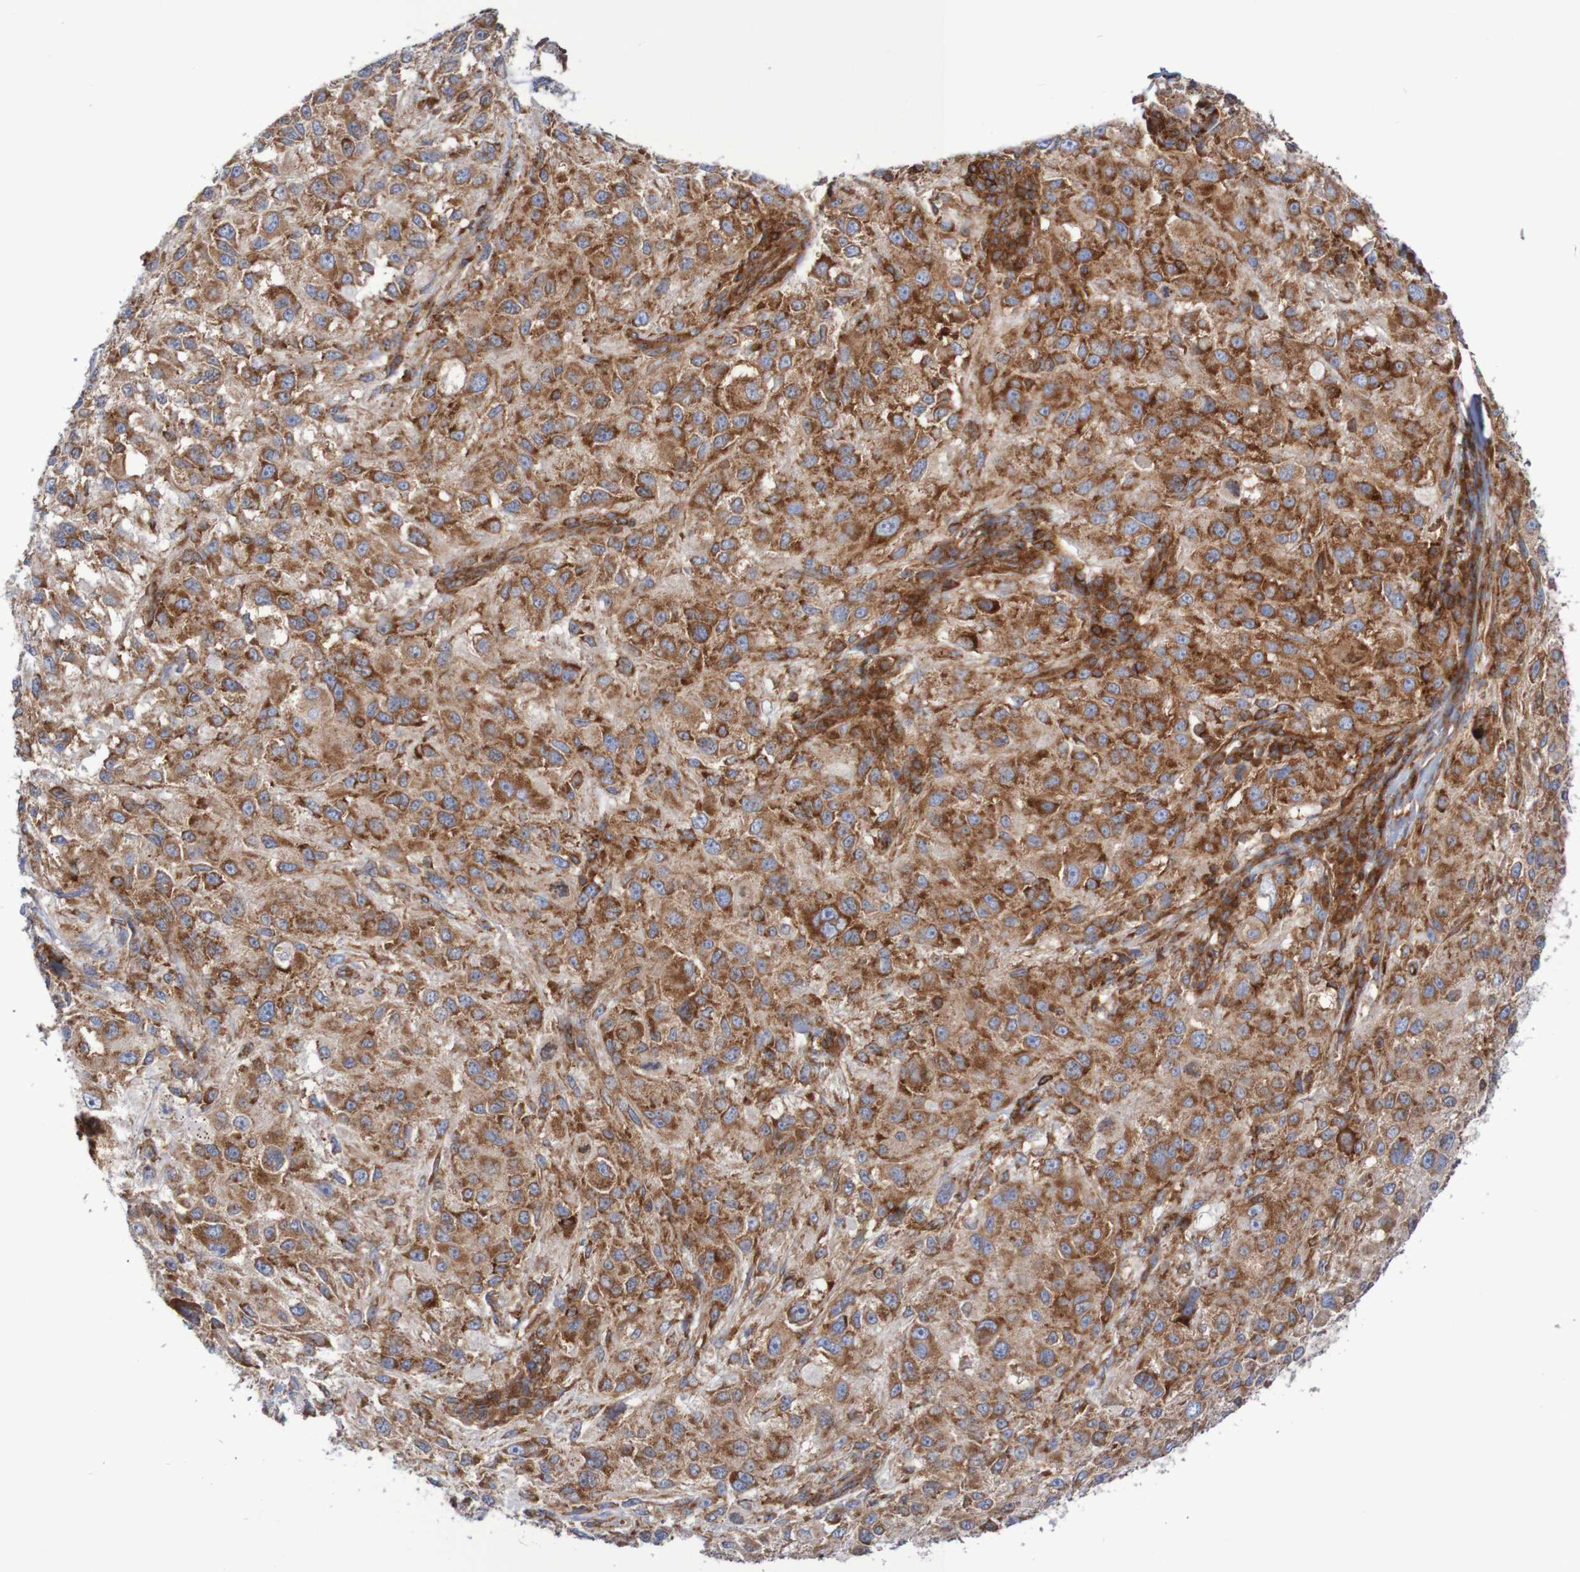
{"staining": {"intensity": "moderate", "quantity": ">75%", "location": "cytoplasmic/membranous"}, "tissue": "melanoma", "cell_type": "Tumor cells", "image_type": "cancer", "snomed": [{"axis": "morphology", "description": "Necrosis, NOS"}, {"axis": "morphology", "description": "Malignant melanoma, NOS"}, {"axis": "topography", "description": "Skin"}], "caption": "Protein staining demonstrates moderate cytoplasmic/membranous staining in about >75% of tumor cells in melanoma.", "gene": "FXR2", "patient": {"sex": "female", "age": 87}}